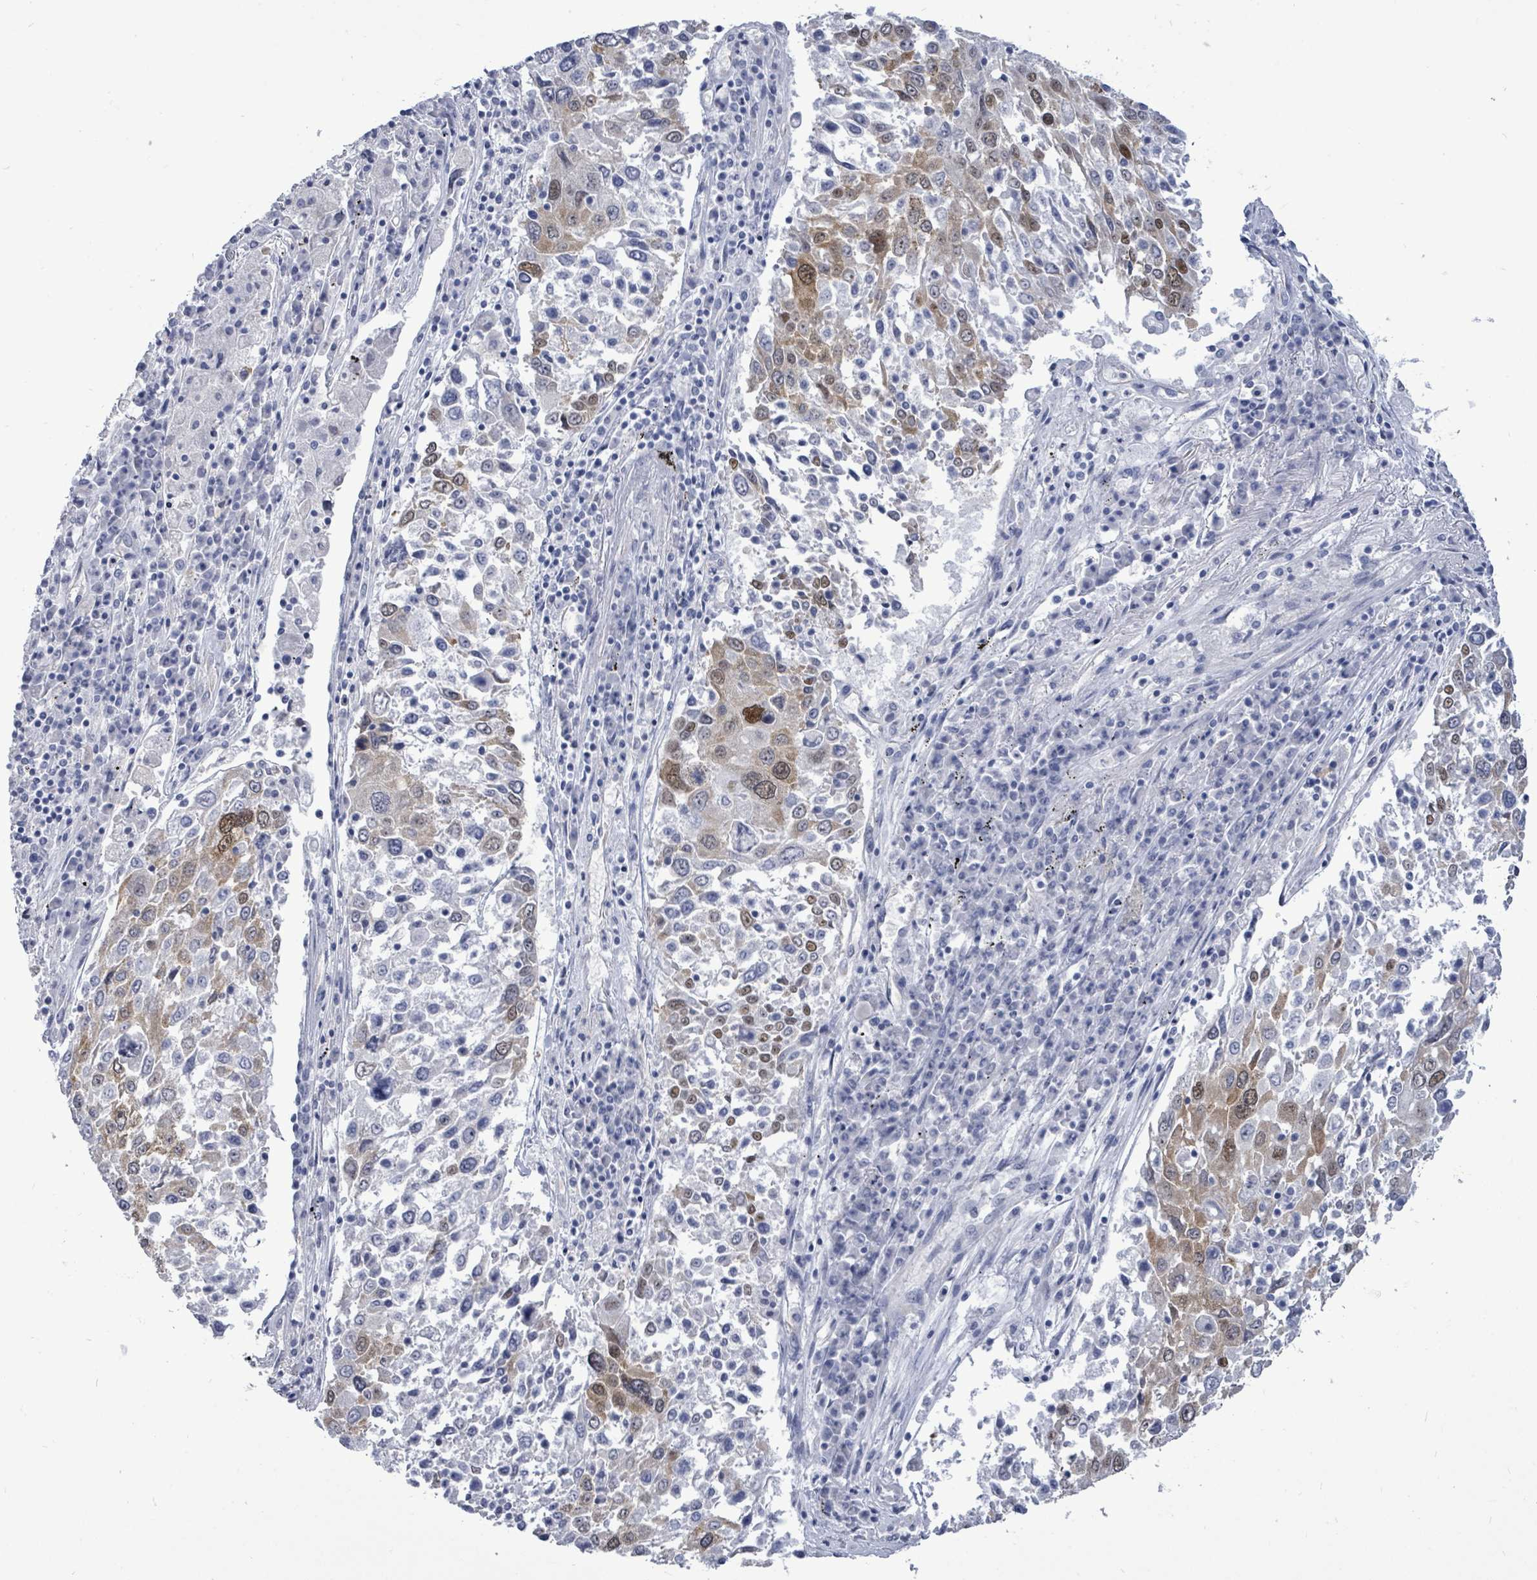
{"staining": {"intensity": "moderate", "quantity": "25%-75%", "location": "nuclear"}, "tissue": "lung cancer", "cell_type": "Tumor cells", "image_type": "cancer", "snomed": [{"axis": "morphology", "description": "Squamous cell carcinoma, NOS"}, {"axis": "topography", "description": "Lung"}], "caption": "Immunohistochemistry (IHC) histopathology image of human lung cancer (squamous cell carcinoma) stained for a protein (brown), which exhibits medium levels of moderate nuclear staining in approximately 25%-75% of tumor cells.", "gene": "CT45A5", "patient": {"sex": "male", "age": 65}}